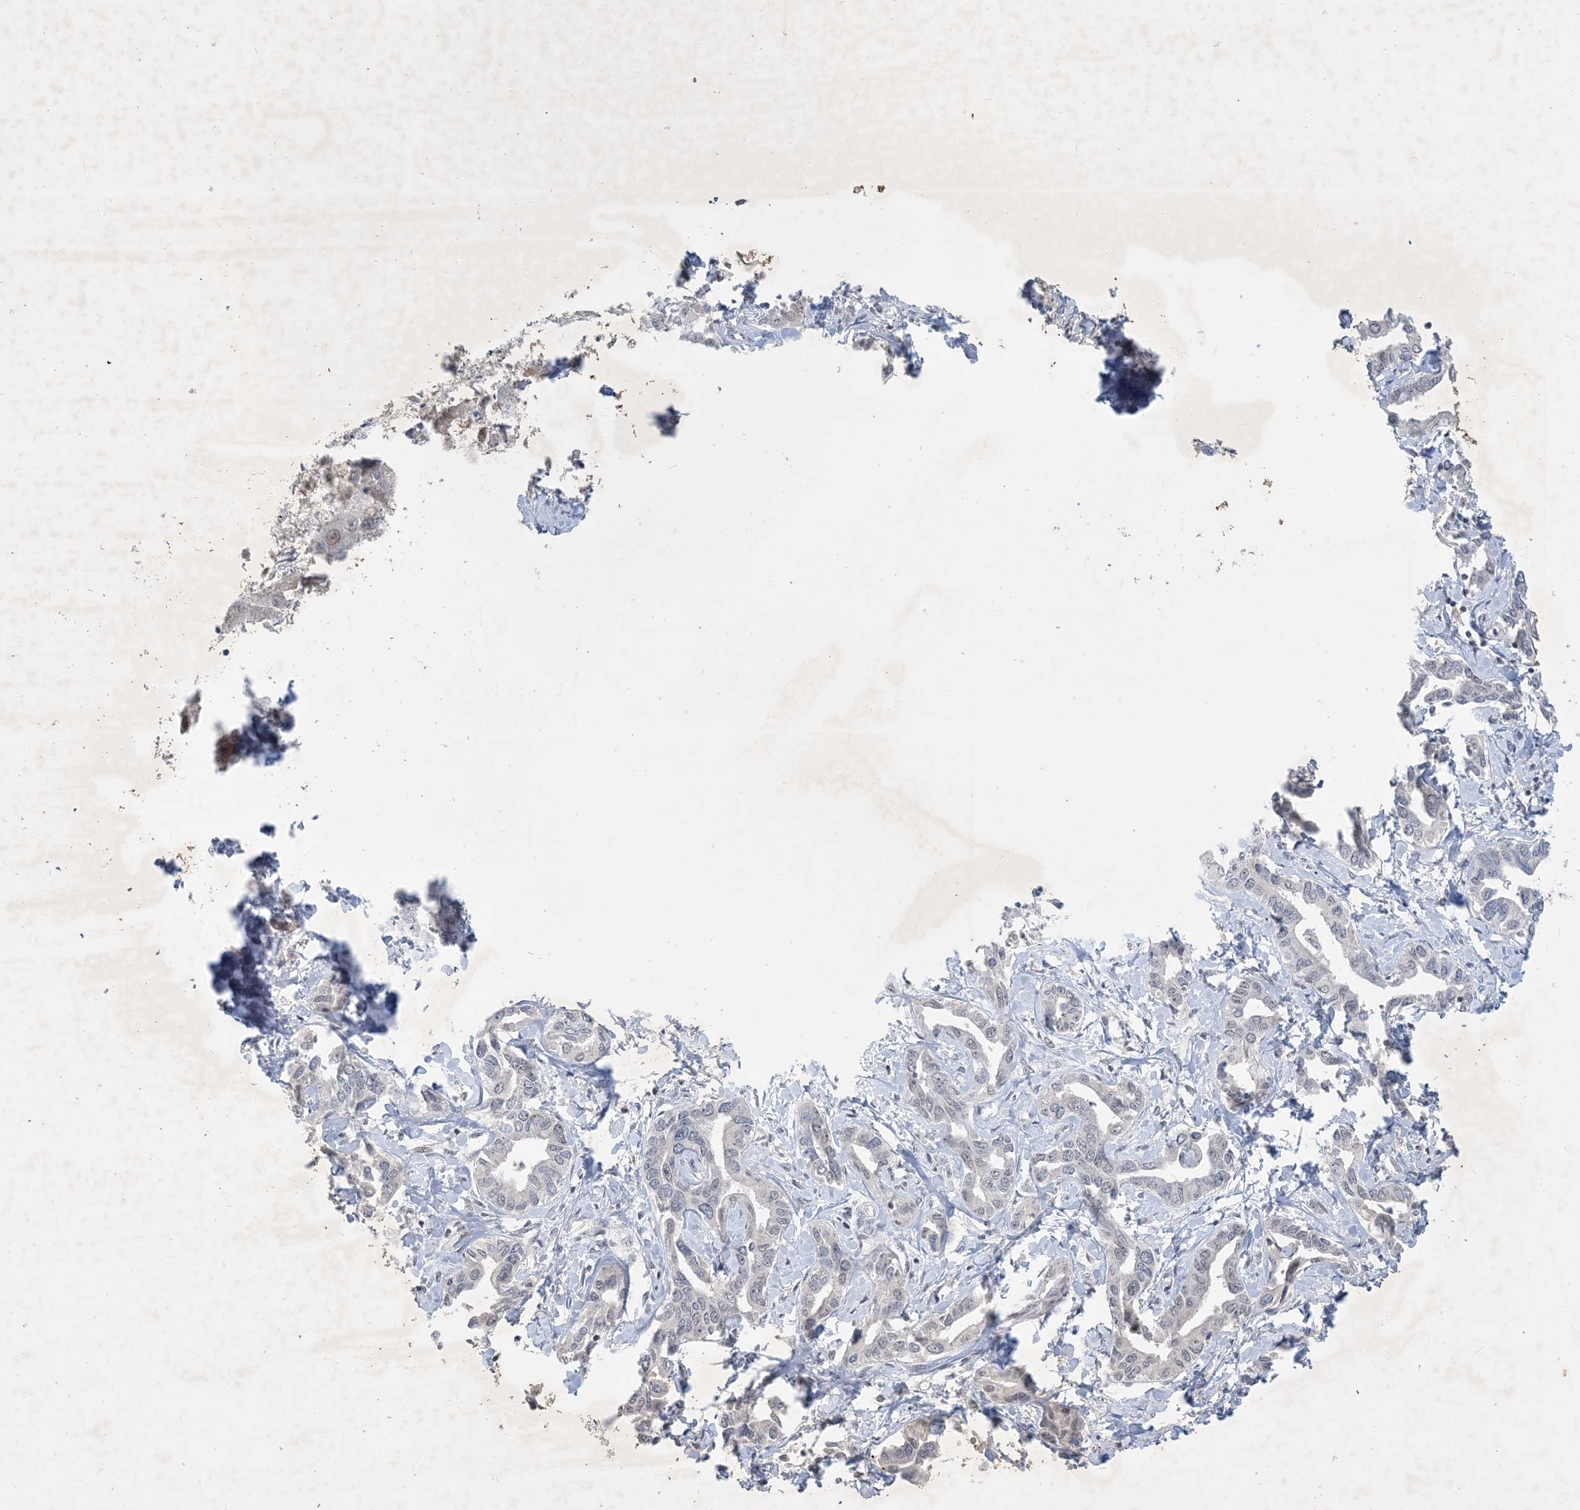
{"staining": {"intensity": "negative", "quantity": "none", "location": "none"}, "tissue": "liver cancer", "cell_type": "Tumor cells", "image_type": "cancer", "snomed": [{"axis": "morphology", "description": "Cholangiocarcinoma"}, {"axis": "topography", "description": "Liver"}], "caption": "The immunohistochemistry photomicrograph has no significant positivity in tumor cells of liver cancer (cholangiocarcinoma) tissue.", "gene": "ZNF674", "patient": {"sex": "male", "age": 59}}